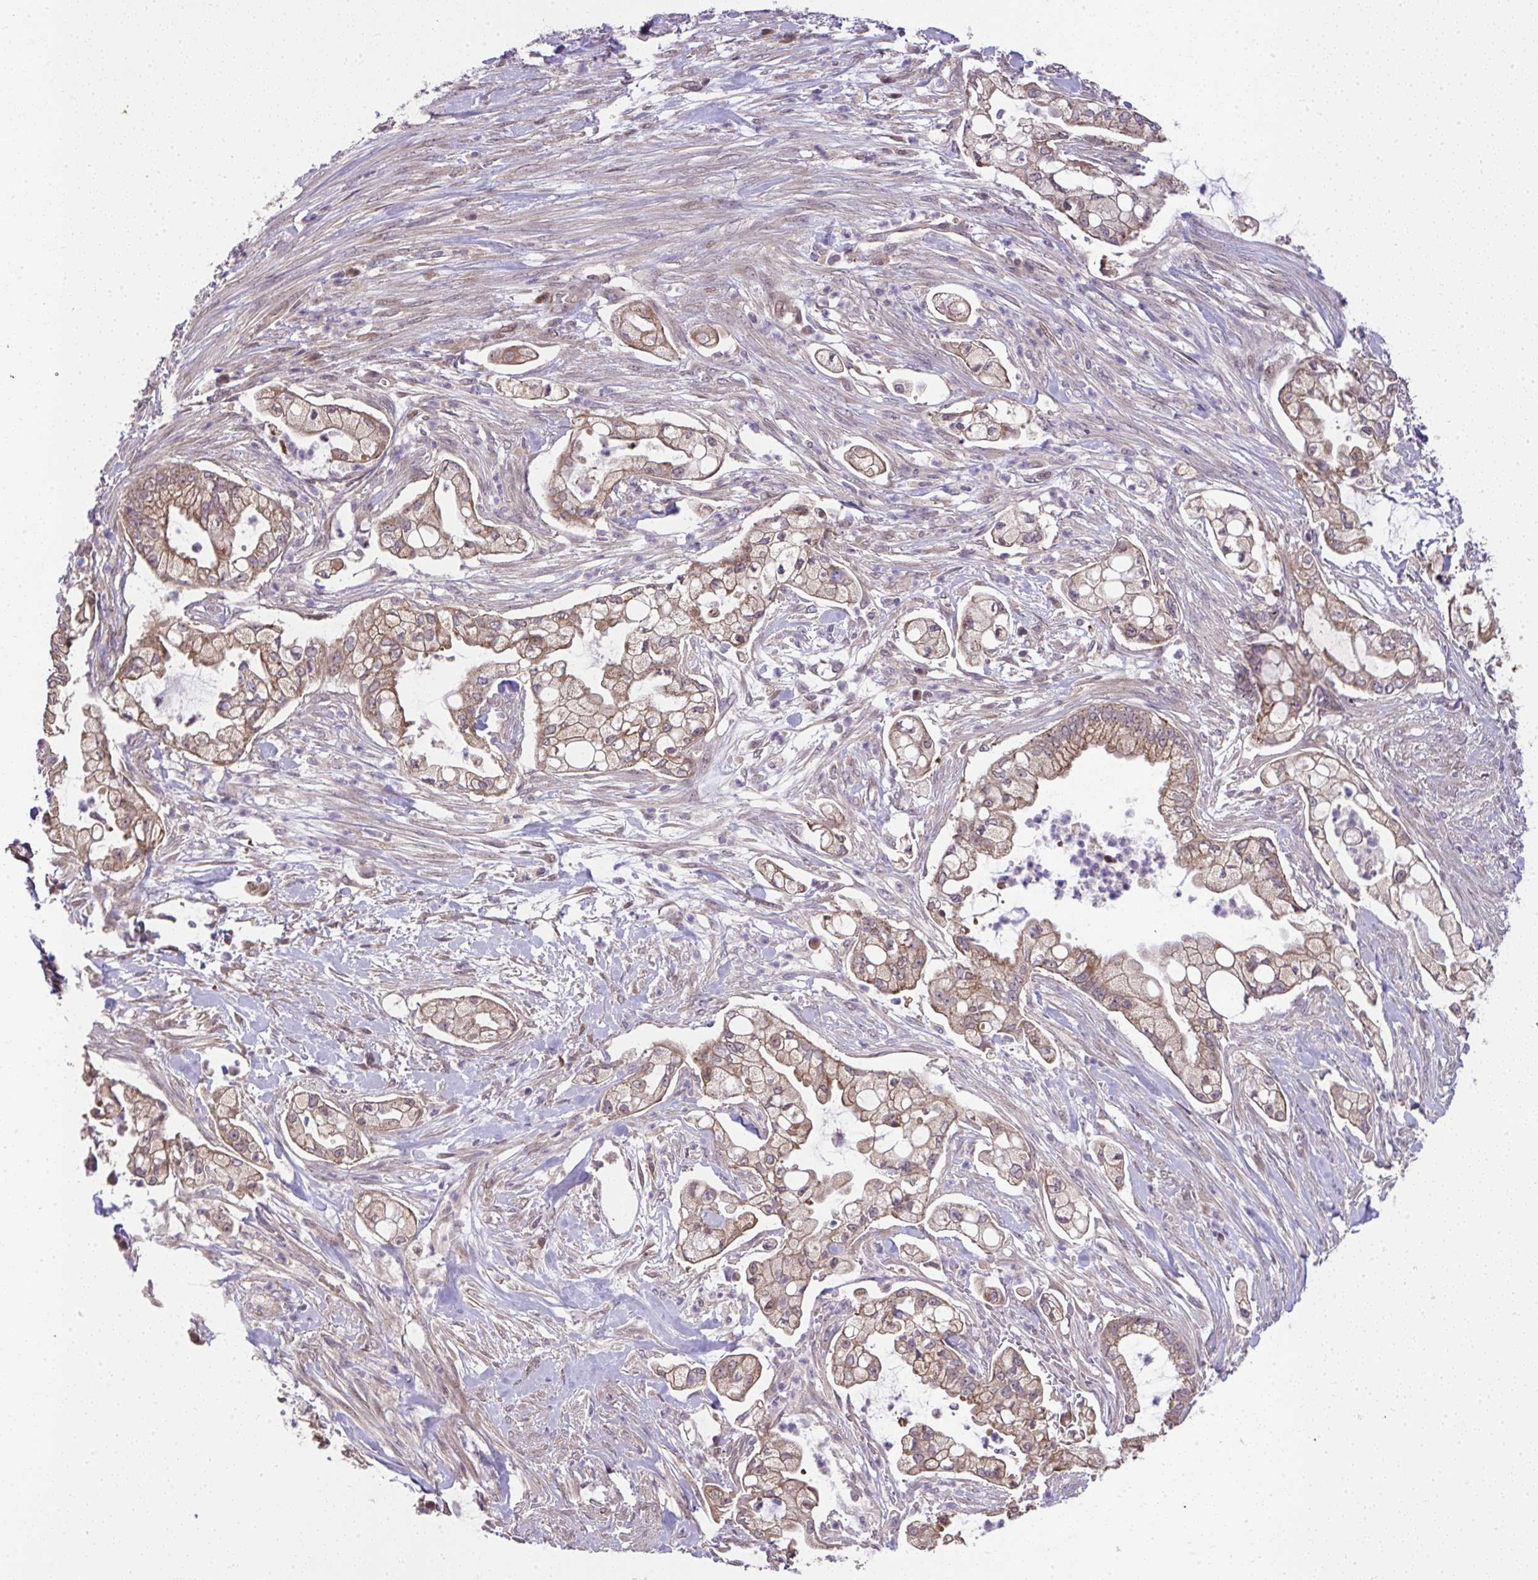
{"staining": {"intensity": "moderate", "quantity": ">75%", "location": "cytoplasmic/membranous"}, "tissue": "pancreatic cancer", "cell_type": "Tumor cells", "image_type": "cancer", "snomed": [{"axis": "morphology", "description": "Adenocarcinoma, NOS"}, {"axis": "topography", "description": "Pancreas"}], "caption": "The image reveals staining of pancreatic adenocarcinoma, revealing moderate cytoplasmic/membranous protein staining (brown color) within tumor cells. (Stains: DAB (3,3'-diaminobenzidine) in brown, nuclei in blue, Microscopy: brightfield microscopy at high magnification).", "gene": "RDH14", "patient": {"sex": "female", "age": 69}}